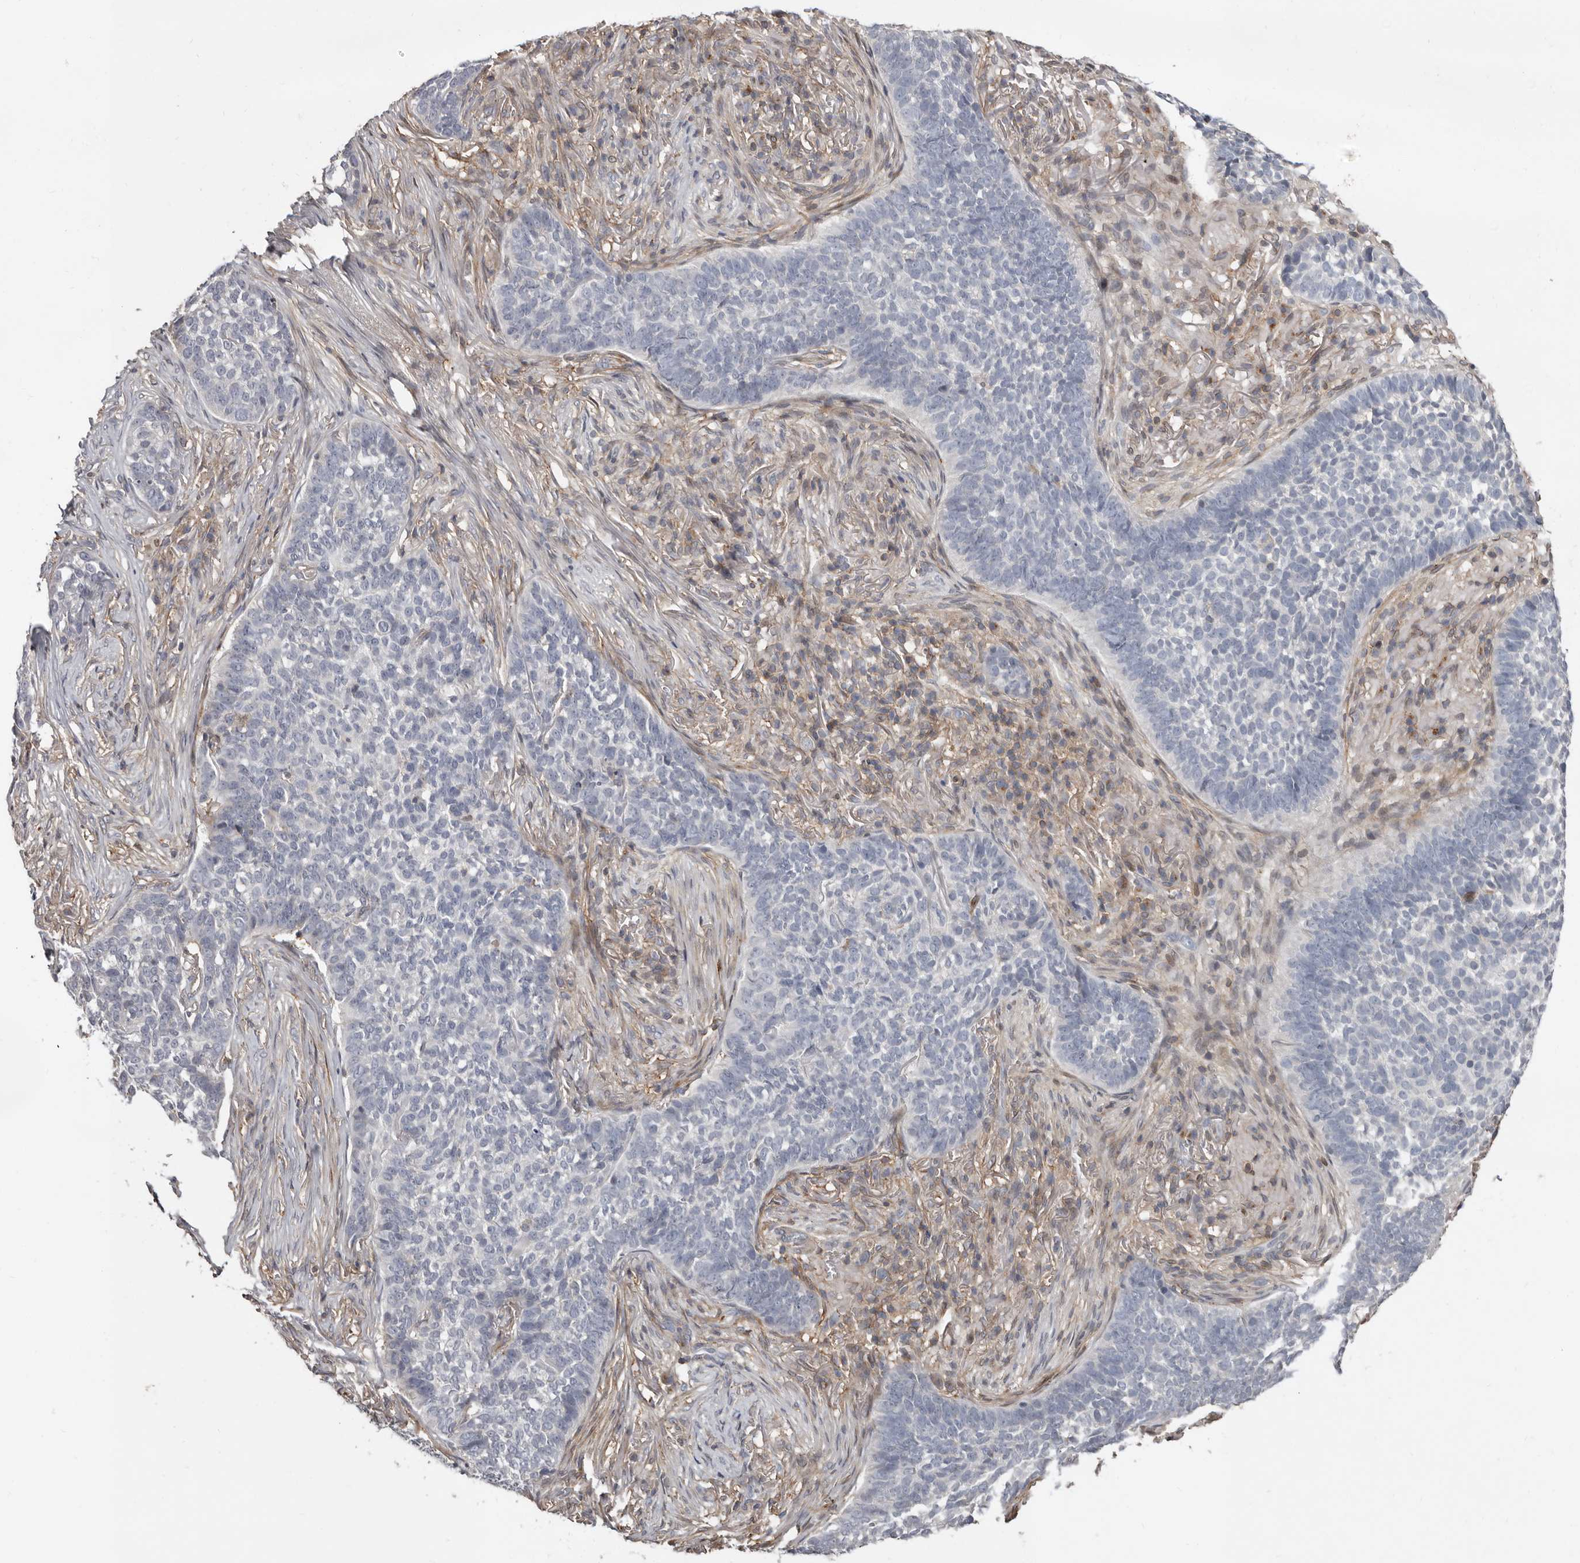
{"staining": {"intensity": "negative", "quantity": "none", "location": "none"}, "tissue": "skin cancer", "cell_type": "Tumor cells", "image_type": "cancer", "snomed": [{"axis": "morphology", "description": "Basal cell carcinoma"}, {"axis": "topography", "description": "Skin"}], "caption": "Skin cancer stained for a protein using immunohistochemistry (IHC) exhibits no staining tumor cells.", "gene": "KIF26B", "patient": {"sex": "male", "age": 85}}